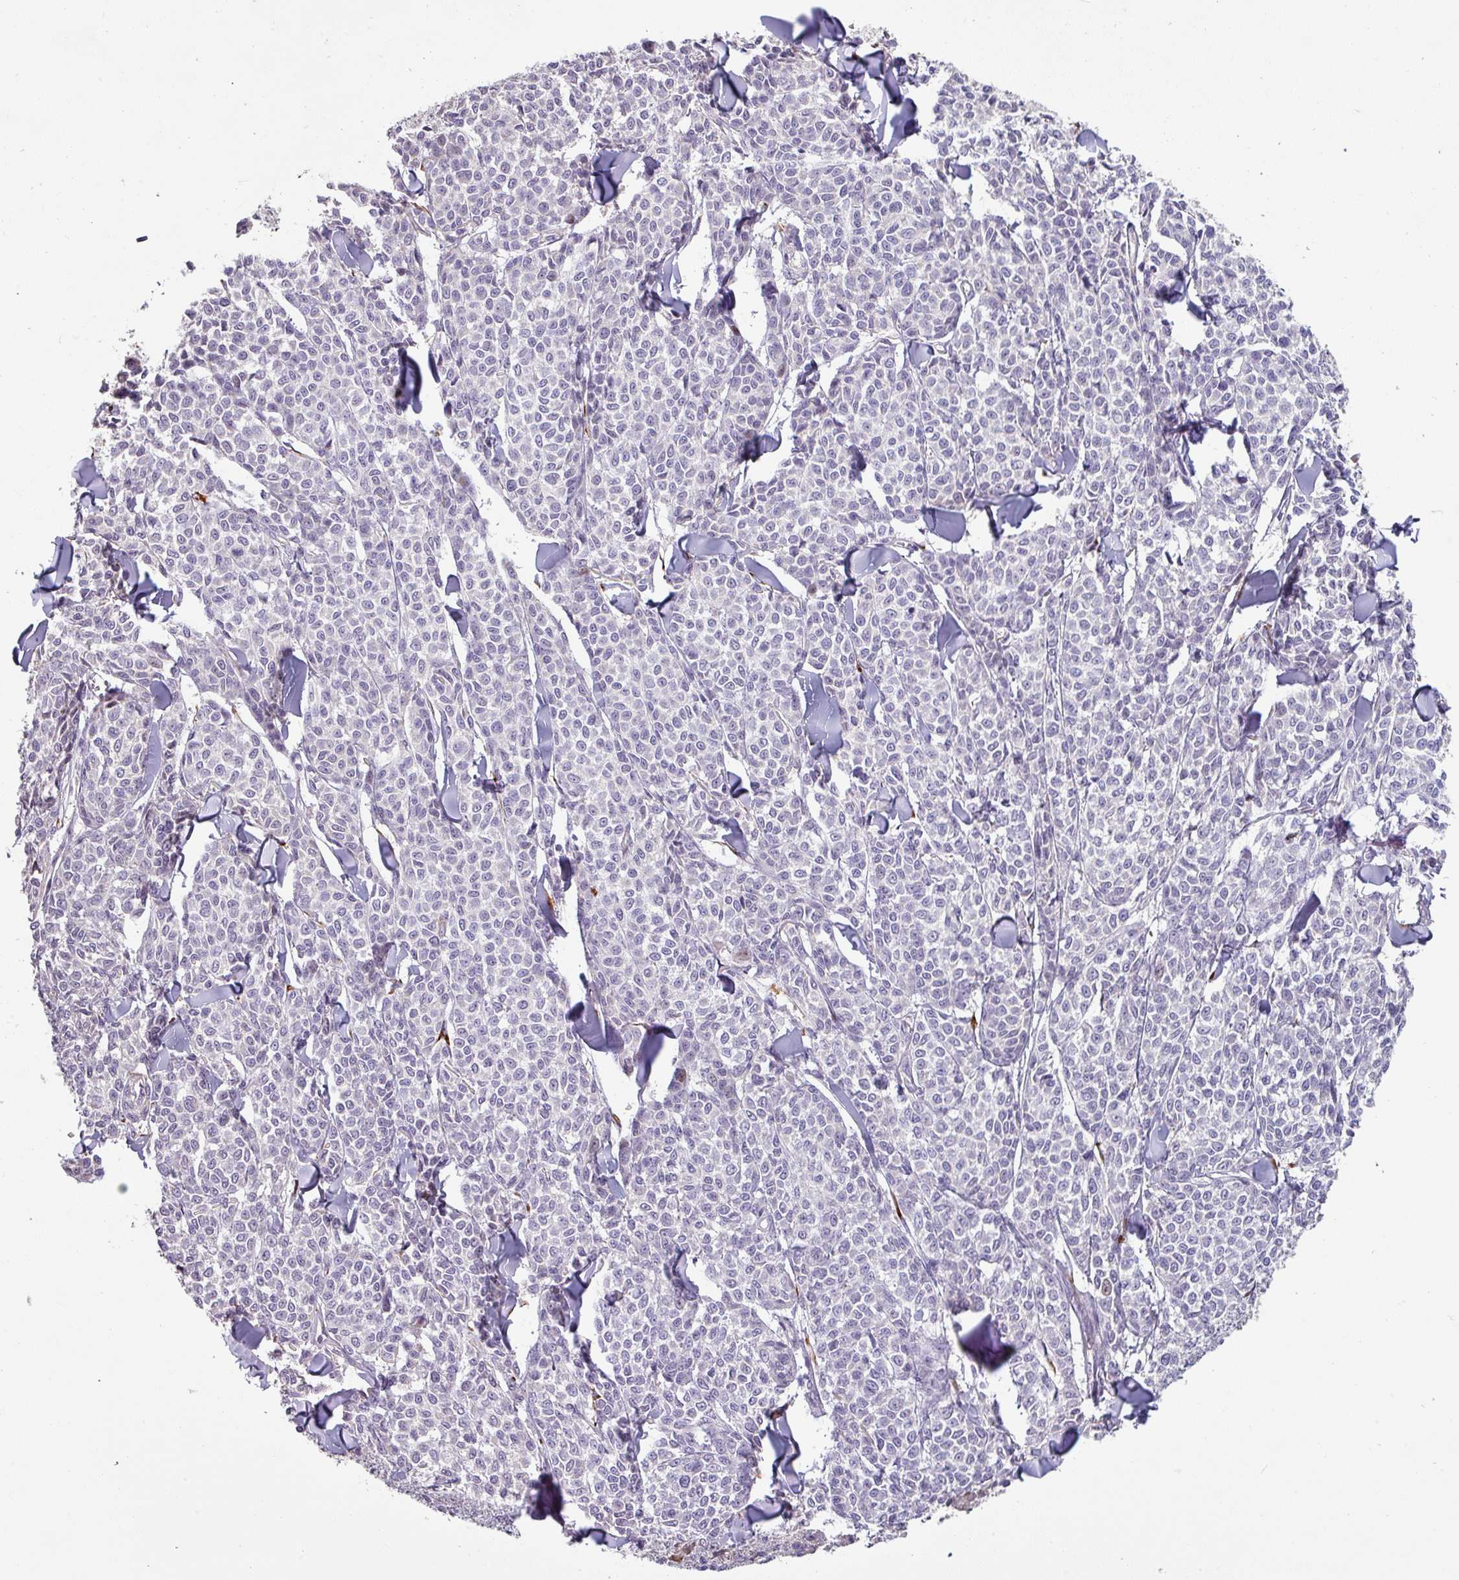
{"staining": {"intensity": "negative", "quantity": "none", "location": "none"}, "tissue": "melanoma", "cell_type": "Tumor cells", "image_type": "cancer", "snomed": [{"axis": "morphology", "description": "Malignant melanoma, NOS"}, {"axis": "topography", "description": "Skin"}], "caption": "Immunohistochemistry (IHC) photomicrograph of neoplastic tissue: human malignant melanoma stained with DAB demonstrates no significant protein expression in tumor cells.", "gene": "KLHL3", "patient": {"sex": "male", "age": 46}}